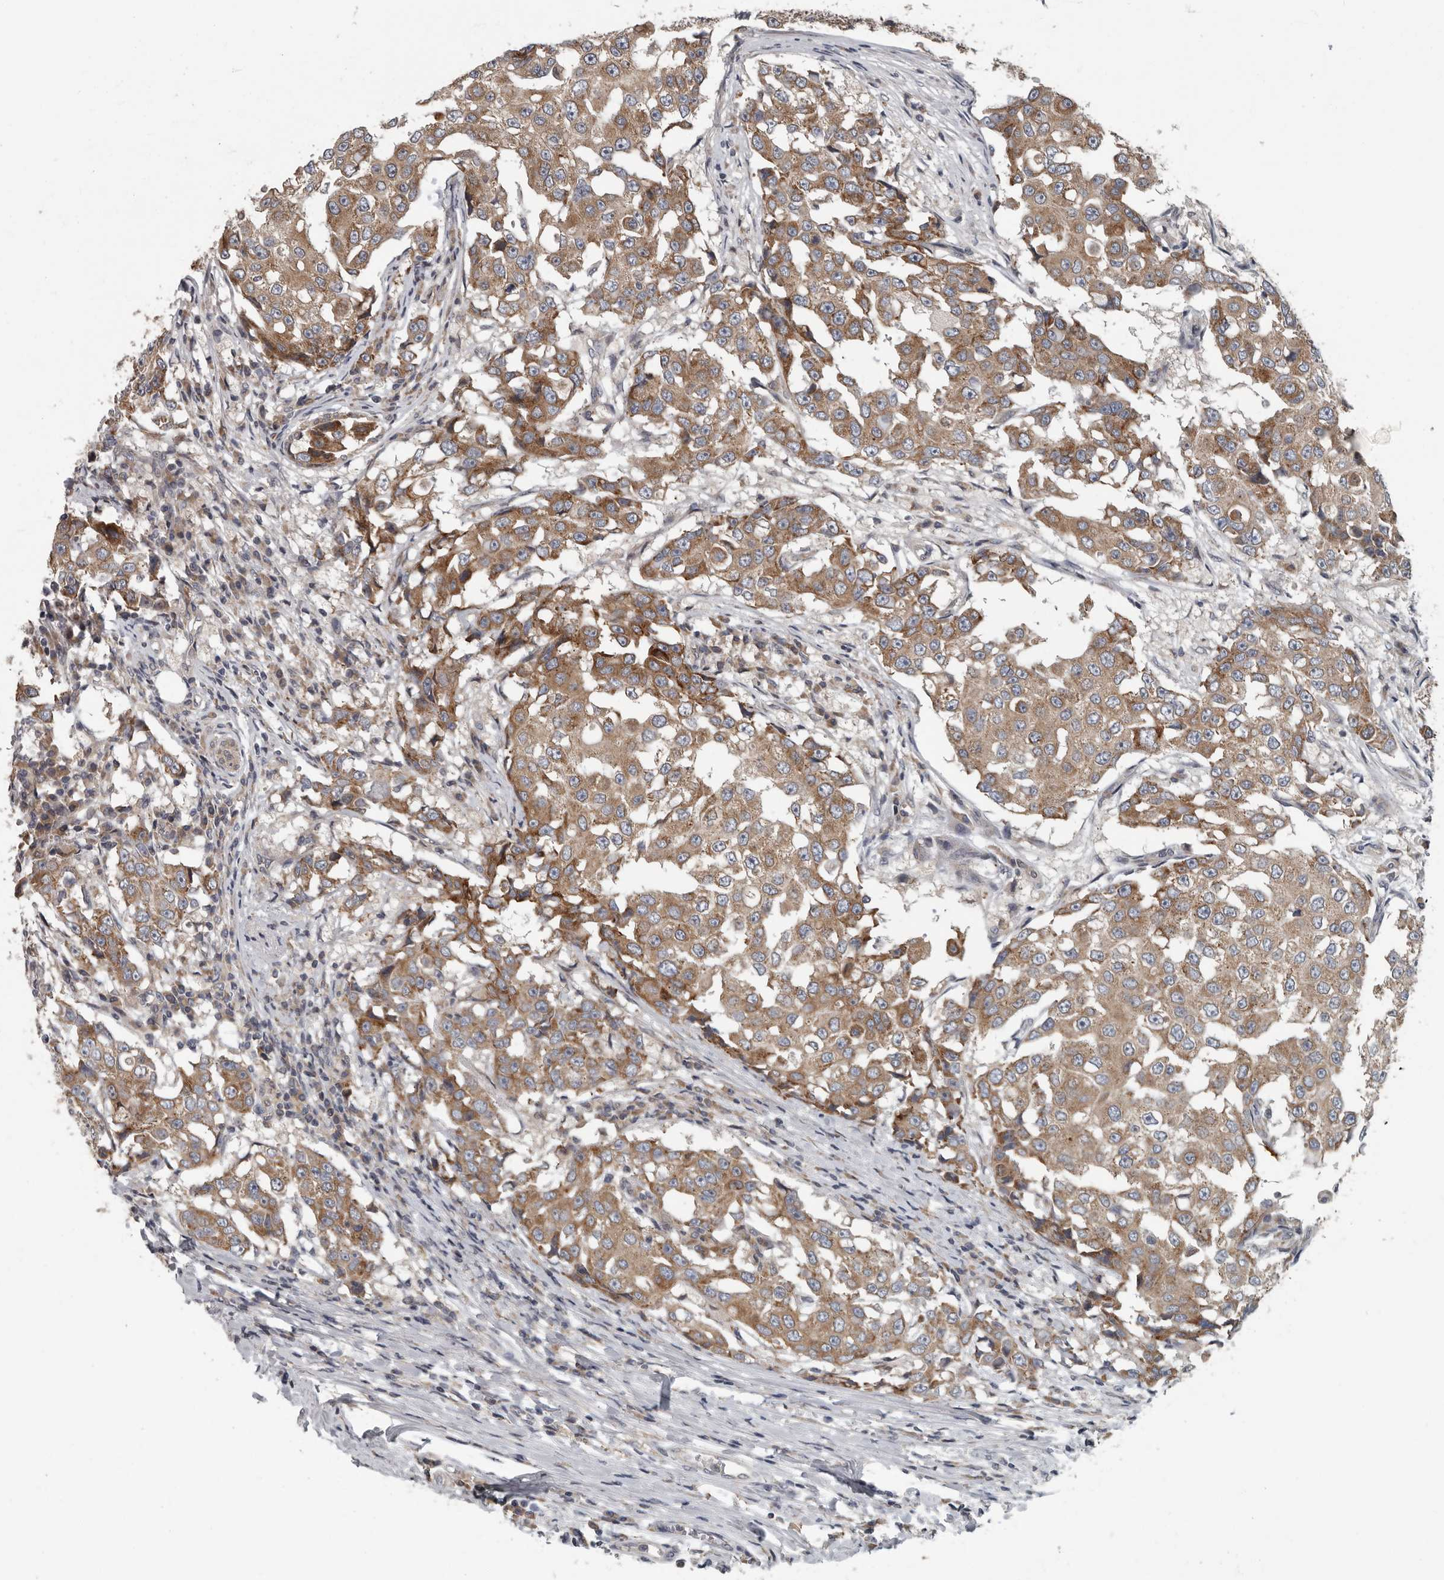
{"staining": {"intensity": "moderate", "quantity": ">75%", "location": "cytoplasmic/membranous"}, "tissue": "breast cancer", "cell_type": "Tumor cells", "image_type": "cancer", "snomed": [{"axis": "morphology", "description": "Duct carcinoma"}, {"axis": "topography", "description": "Breast"}], "caption": "Tumor cells display medium levels of moderate cytoplasmic/membranous positivity in approximately >75% of cells in human intraductal carcinoma (breast). Nuclei are stained in blue.", "gene": "TMEM199", "patient": {"sex": "female", "age": 27}}